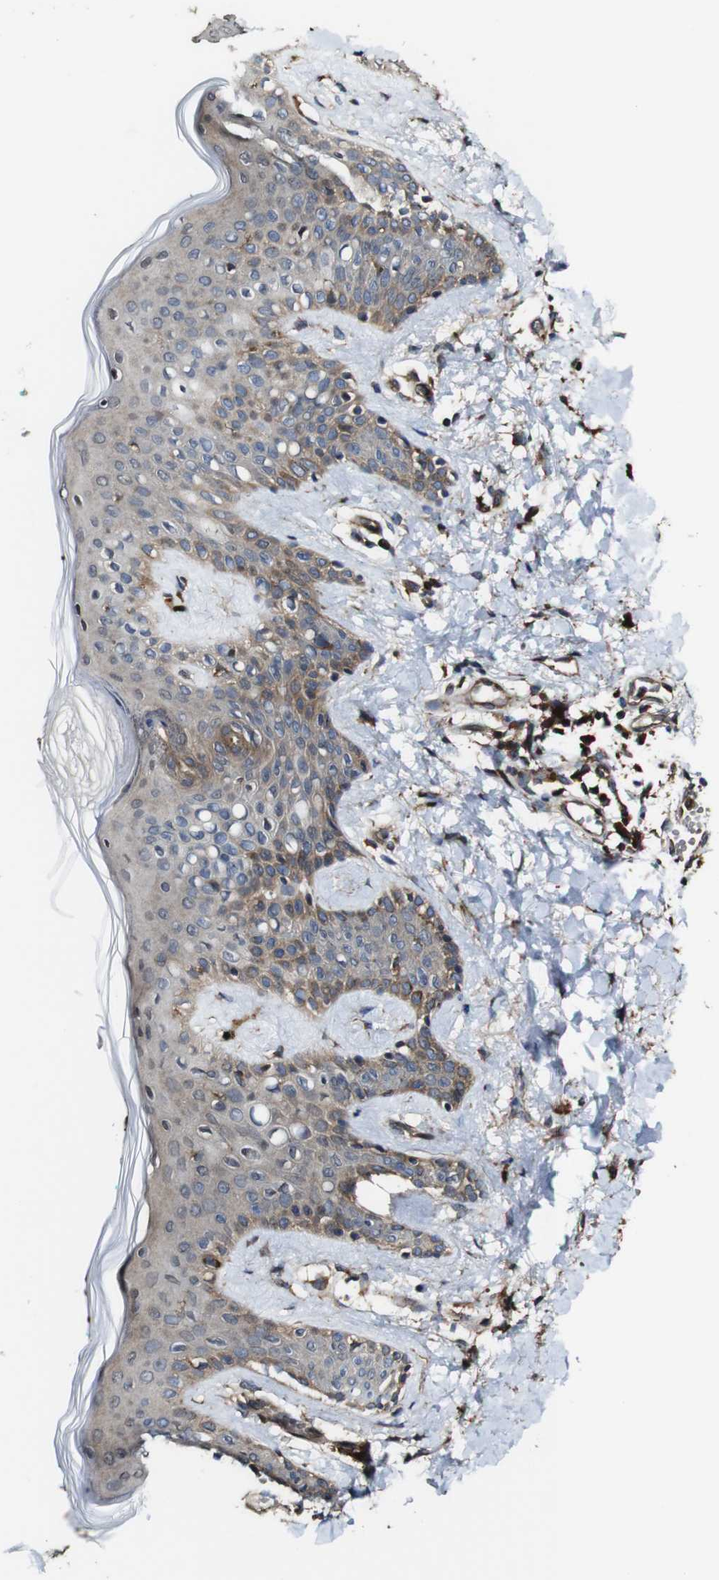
{"staining": {"intensity": "moderate", "quantity": ">75%", "location": "cytoplasmic/membranous"}, "tissue": "skin", "cell_type": "Fibroblasts", "image_type": "normal", "snomed": [{"axis": "morphology", "description": "Normal tissue, NOS"}, {"axis": "topography", "description": "Skin"}], "caption": "Immunohistochemistry (IHC) histopathology image of normal skin: skin stained using immunohistochemistry (IHC) displays medium levels of moderate protein expression localized specifically in the cytoplasmic/membranous of fibroblasts, appearing as a cytoplasmic/membranous brown color.", "gene": "TNIK", "patient": {"sex": "male", "age": 16}}